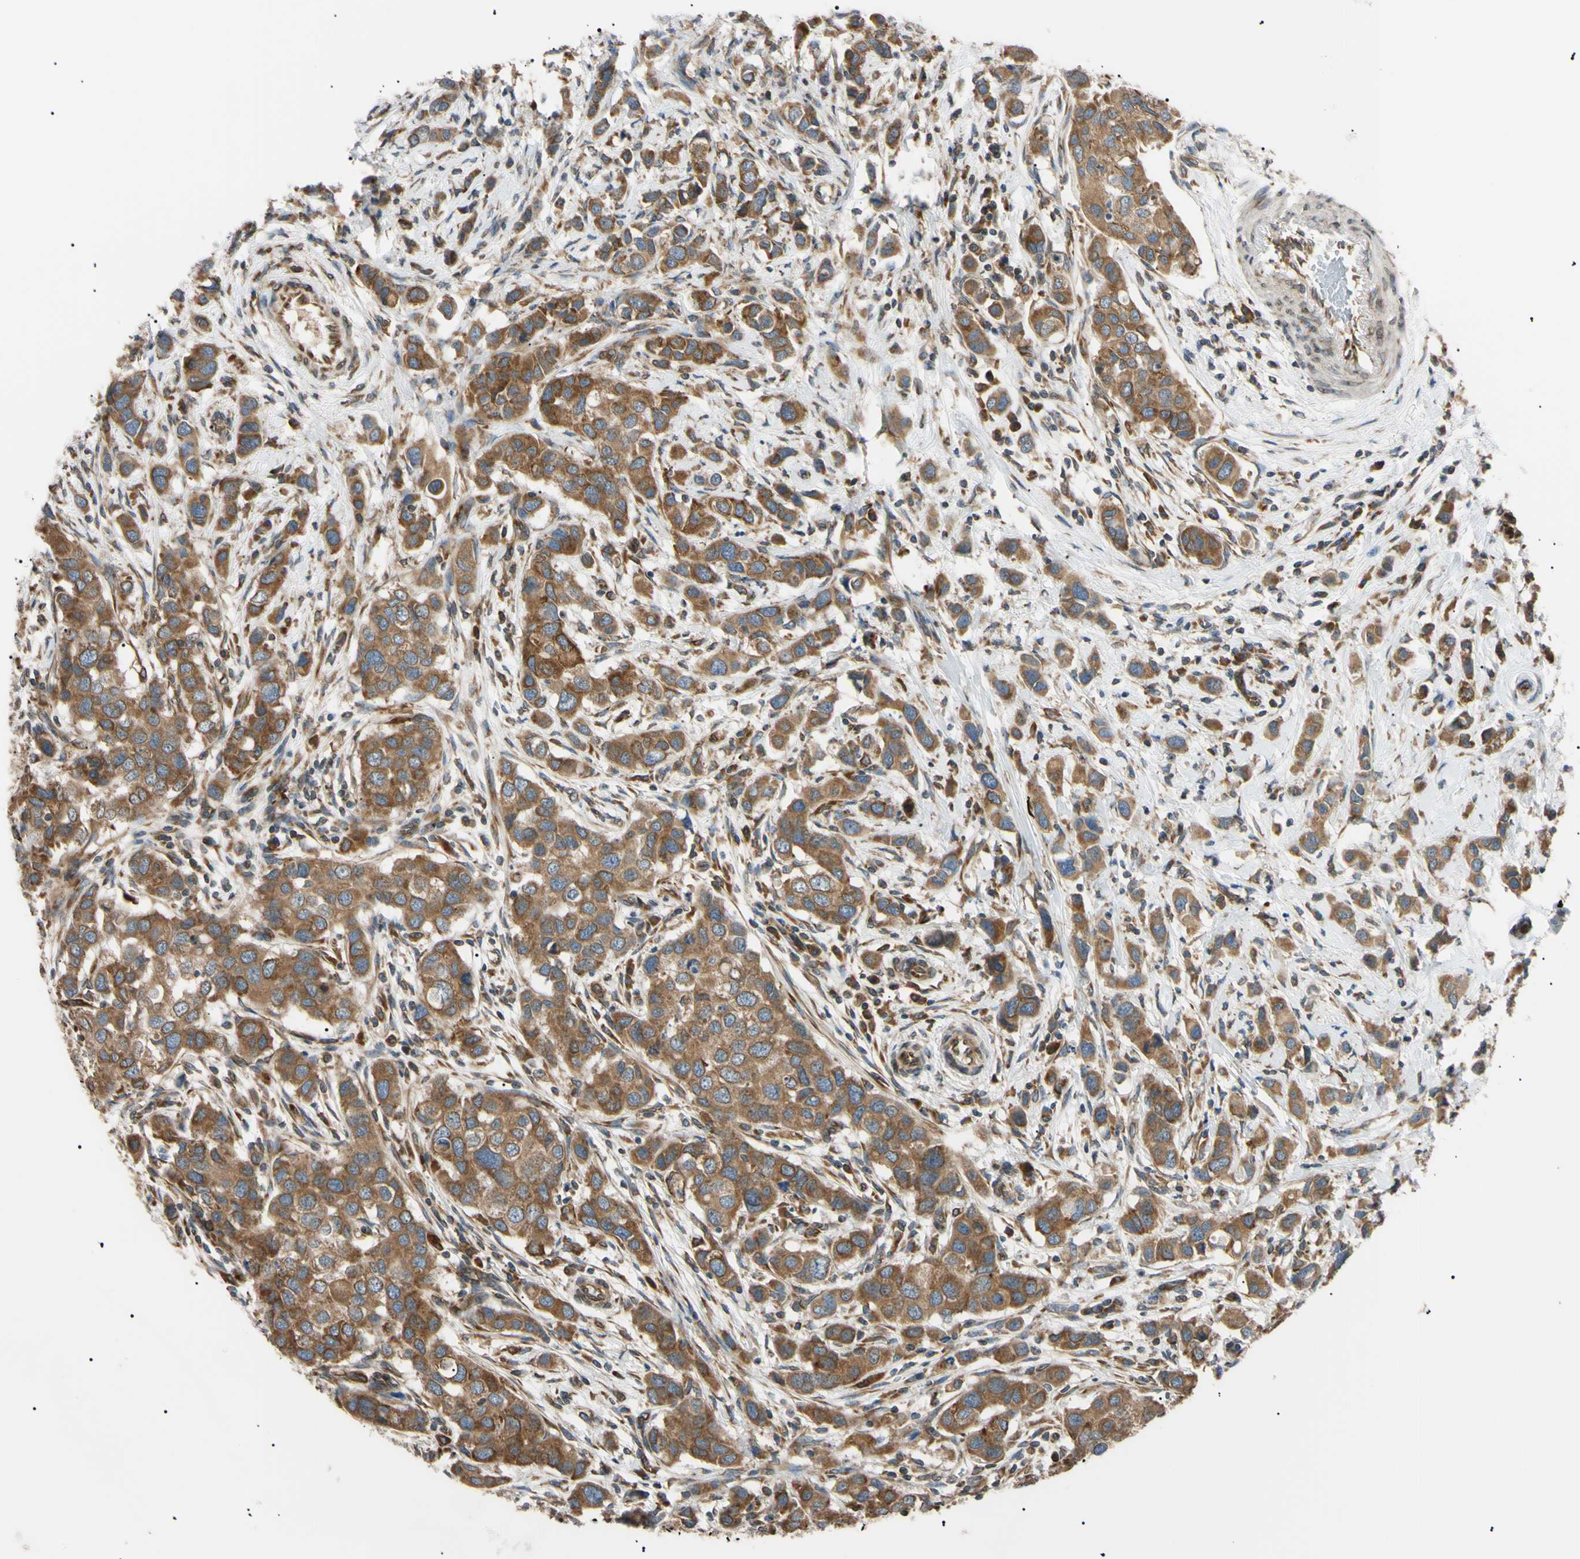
{"staining": {"intensity": "moderate", "quantity": ">75%", "location": "cytoplasmic/membranous"}, "tissue": "breast cancer", "cell_type": "Tumor cells", "image_type": "cancer", "snomed": [{"axis": "morphology", "description": "Normal tissue, NOS"}, {"axis": "morphology", "description": "Duct carcinoma"}, {"axis": "topography", "description": "Breast"}], "caption": "Breast cancer stained with a brown dye demonstrates moderate cytoplasmic/membranous positive staining in about >75% of tumor cells.", "gene": "VAPA", "patient": {"sex": "female", "age": 50}}